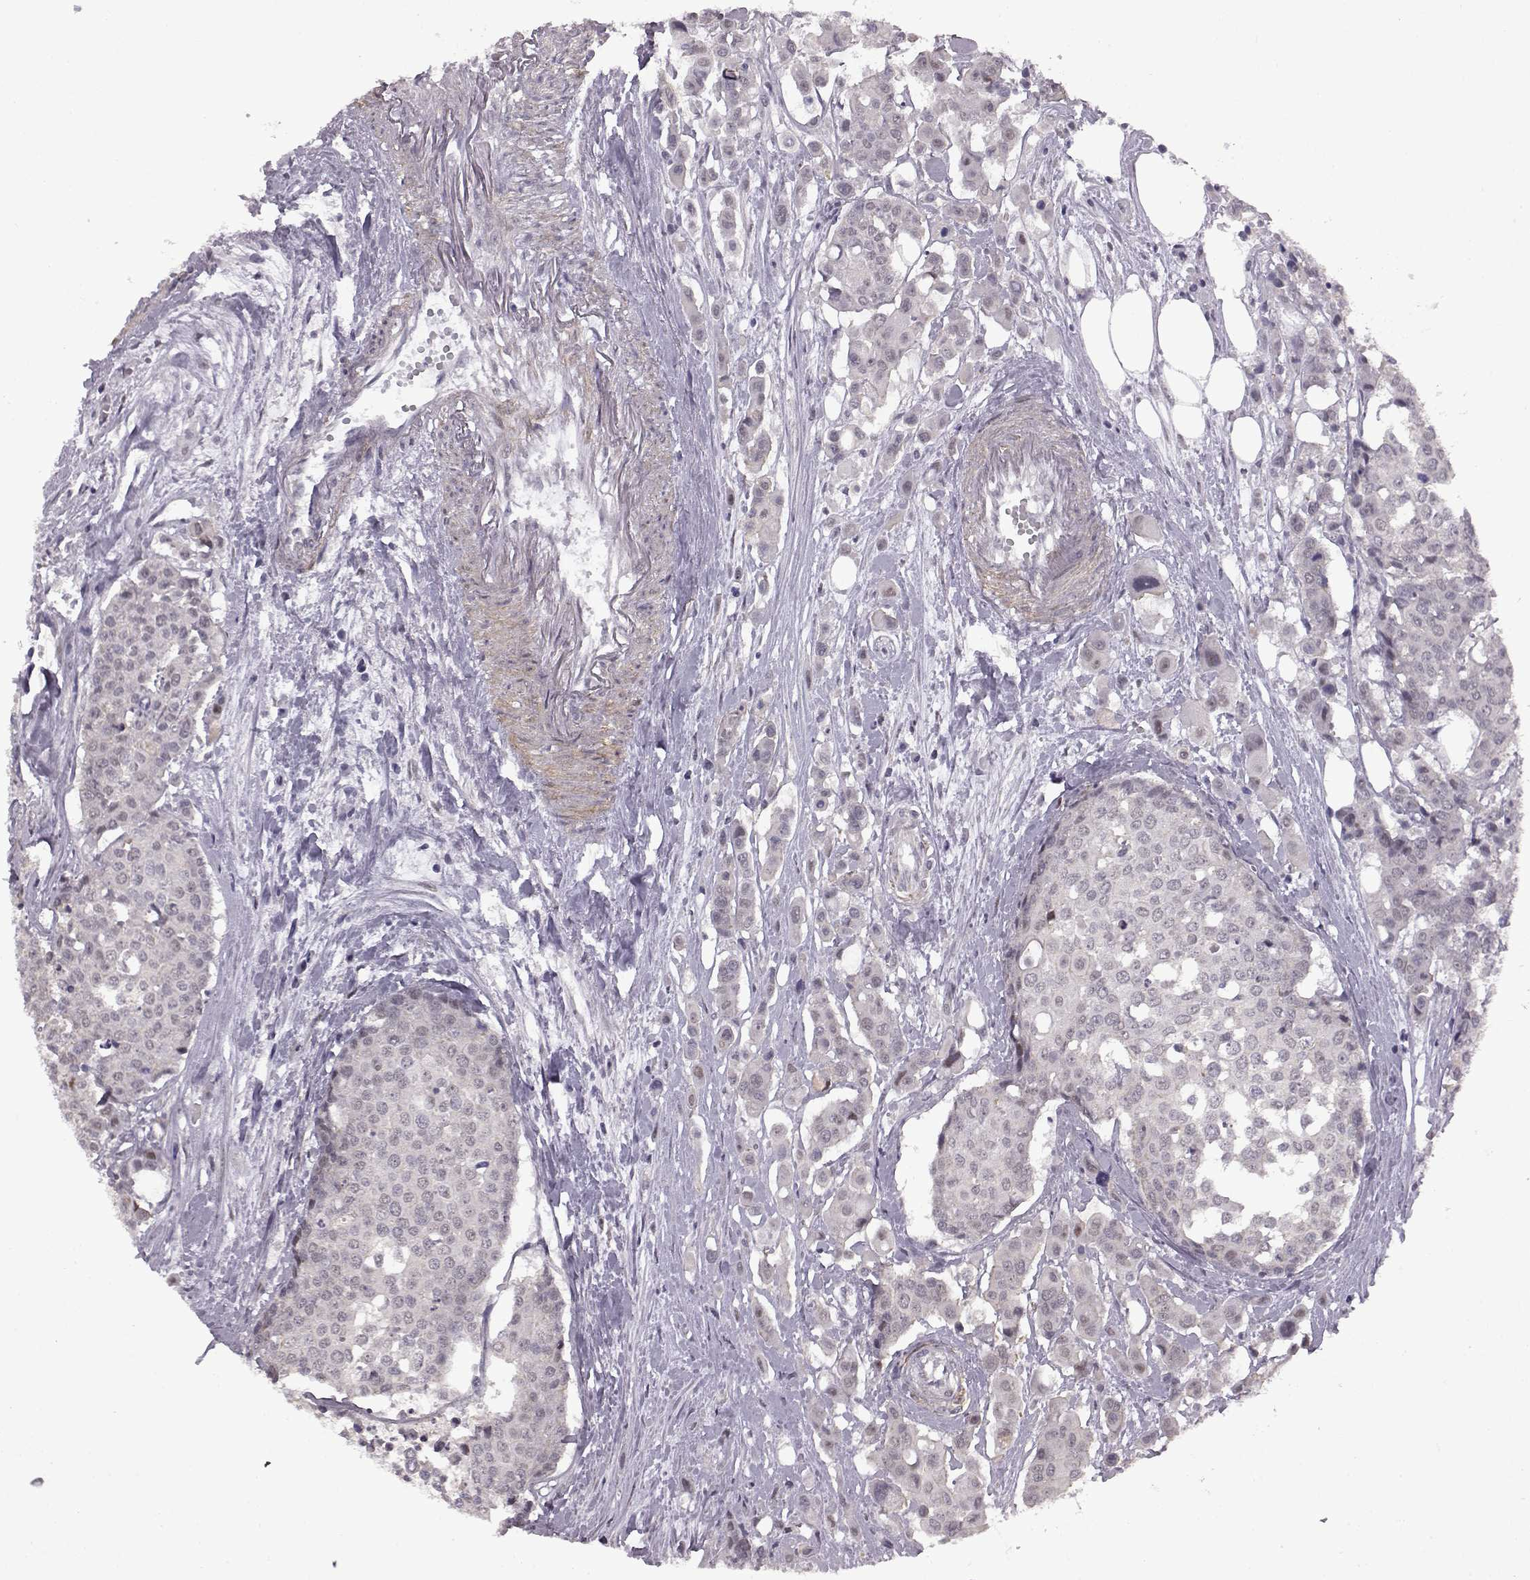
{"staining": {"intensity": "negative", "quantity": "none", "location": "none"}, "tissue": "carcinoid", "cell_type": "Tumor cells", "image_type": "cancer", "snomed": [{"axis": "morphology", "description": "Carcinoid, malignant, NOS"}, {"axis": "topography", "description": "Colon"}], "caption": "IHC image of human carcinoid (malignant) stained for a protein (brown), which exhibits no staining in tumor cells. (DAB immunohistochemistry (IHC) visualized using brightfield microscopy, high magnification).", "gene": "SYNPO2", "patient": {"sex": "male", "age": 81}}